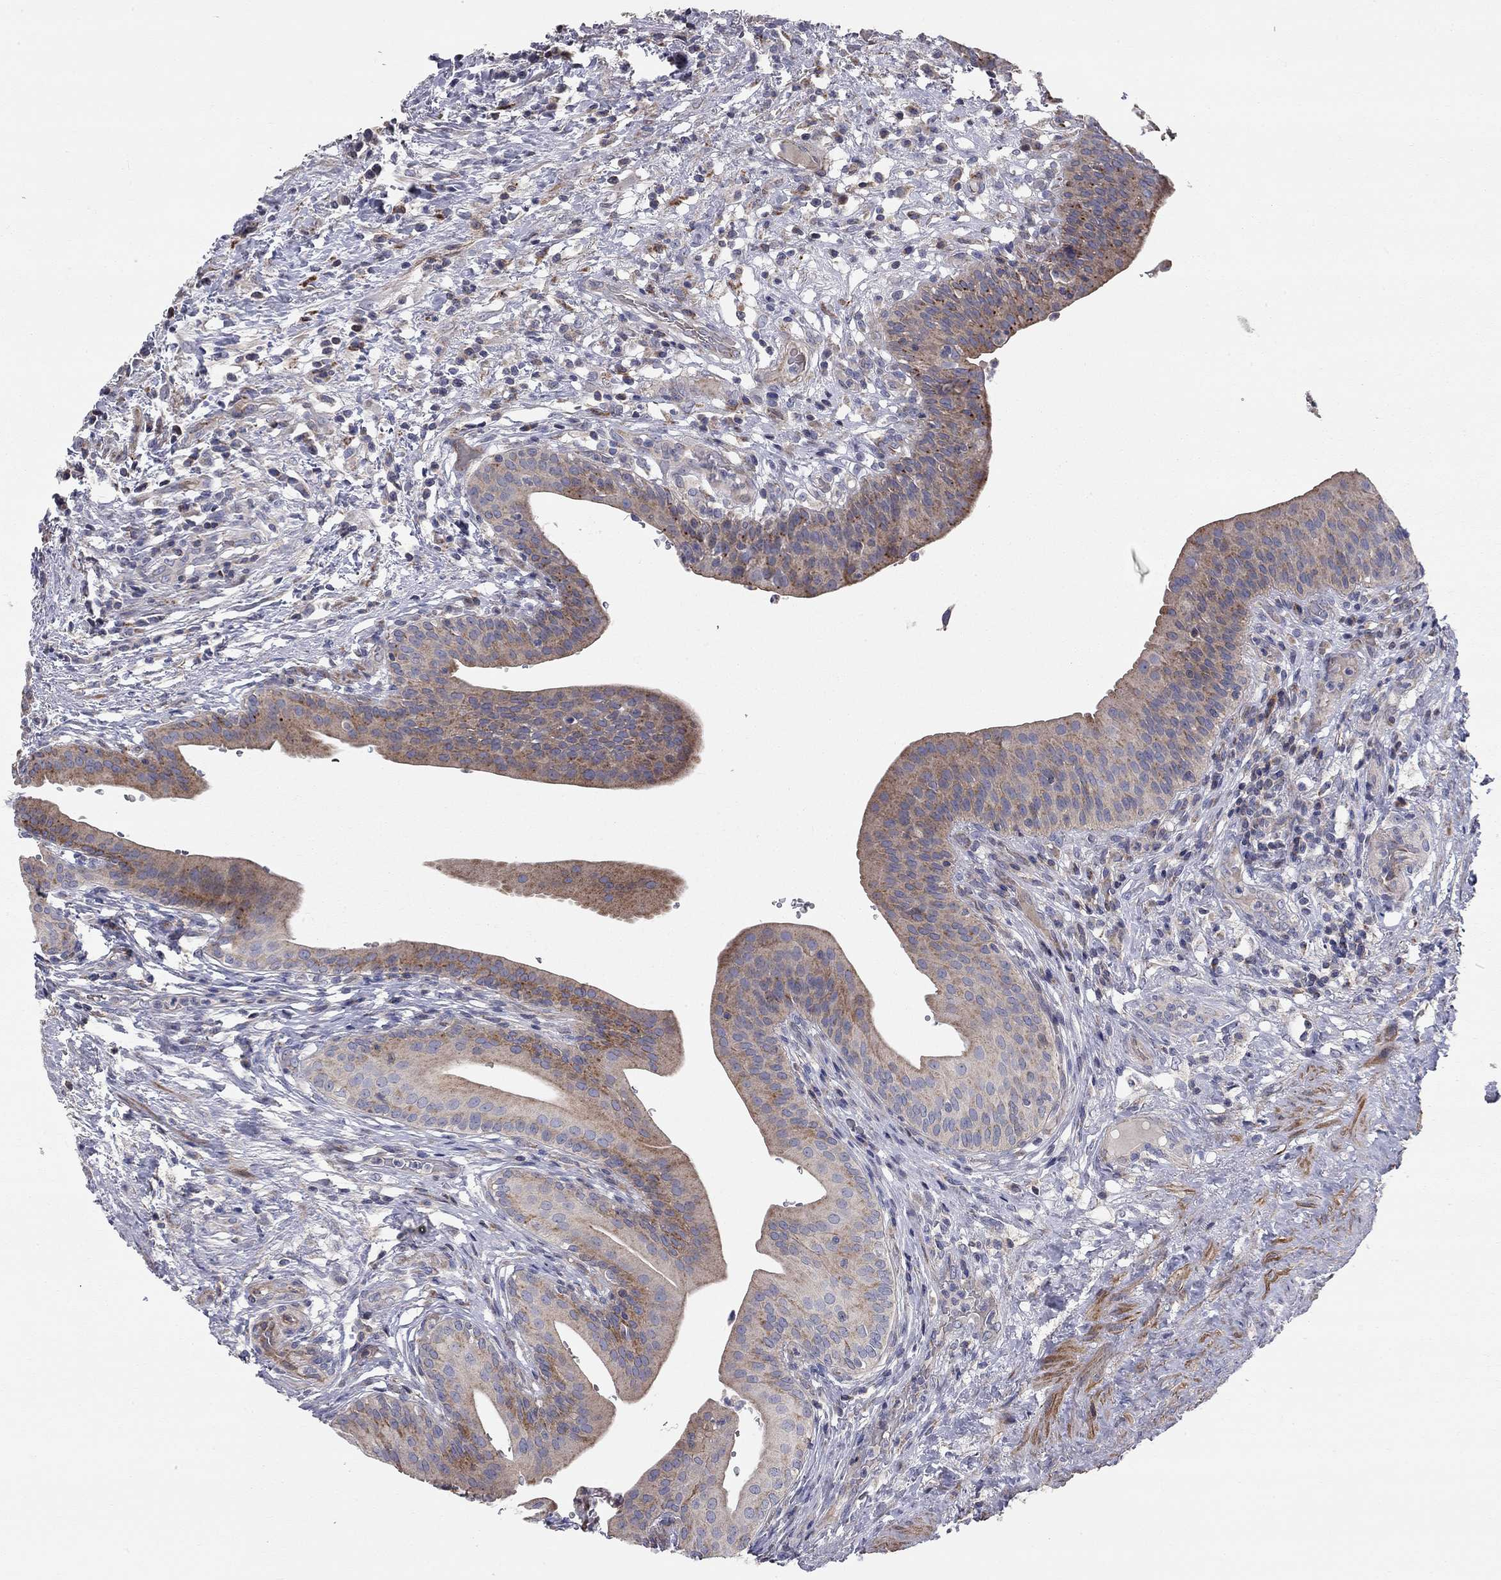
{"staining": {"intensity": "moderate", "quantity": "25%-75%", "location": "cytoplasmic/membranous"}, "tissue": "urinary bladder", "cell_type": "Urothelial cells", "image_type": "normal", "snomed": [{"axis": "morphology", "description": "Normal tissue, NOS"}, {"axis": "topography", "description": "Urinary bladder"}], "caption": "Benign urinary bladder was stained to show a protein in brown. There is medium levels of moderate cytoplasmic/membranous staining in approximately 25%-75% of urothelial cells. (brown staining indicates protein expression, while blue staining denotes nuclei).", "gene": "KANSL1L", "patient": {"sex": "male", "age": 66}}